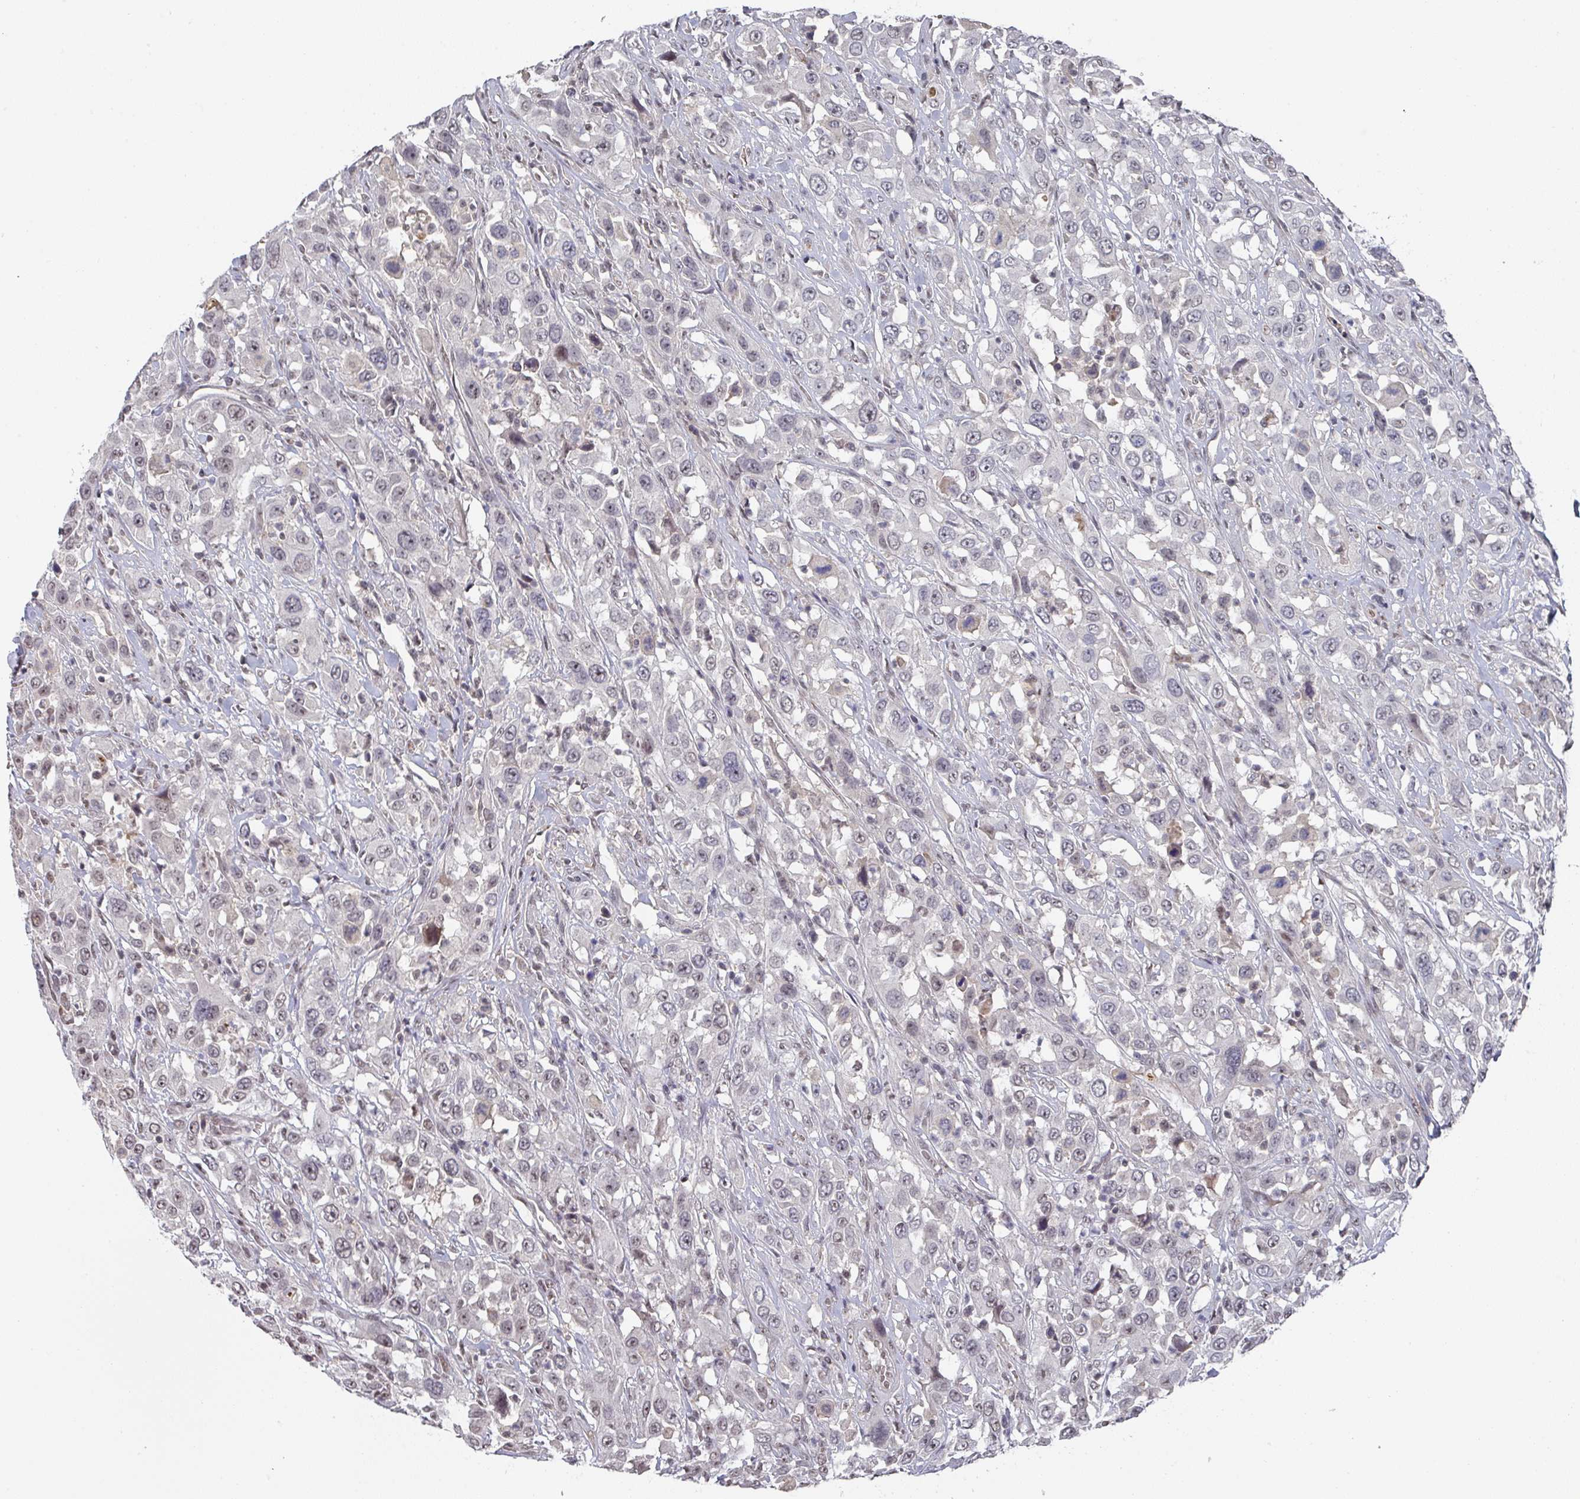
{"staining": {"intensity": "negative", "quantity": "none", "location": "none"}, "tissue": "urothelial cancer", "cell_type": "Tumor cells", "image_type": "cancer", "snomed": [{"axis": "morphology", "description": "Urothelial carcinoma, High grade"}, {"axis": "topography", "description": "Urinary bladder"}], "caption": "Human urothelial cancer stained for a protein using immunohistochemistry exhibits no positivity in tumor cells.", "gene": "ZNF654", "patient": {"sex": "male", "age": 61}}